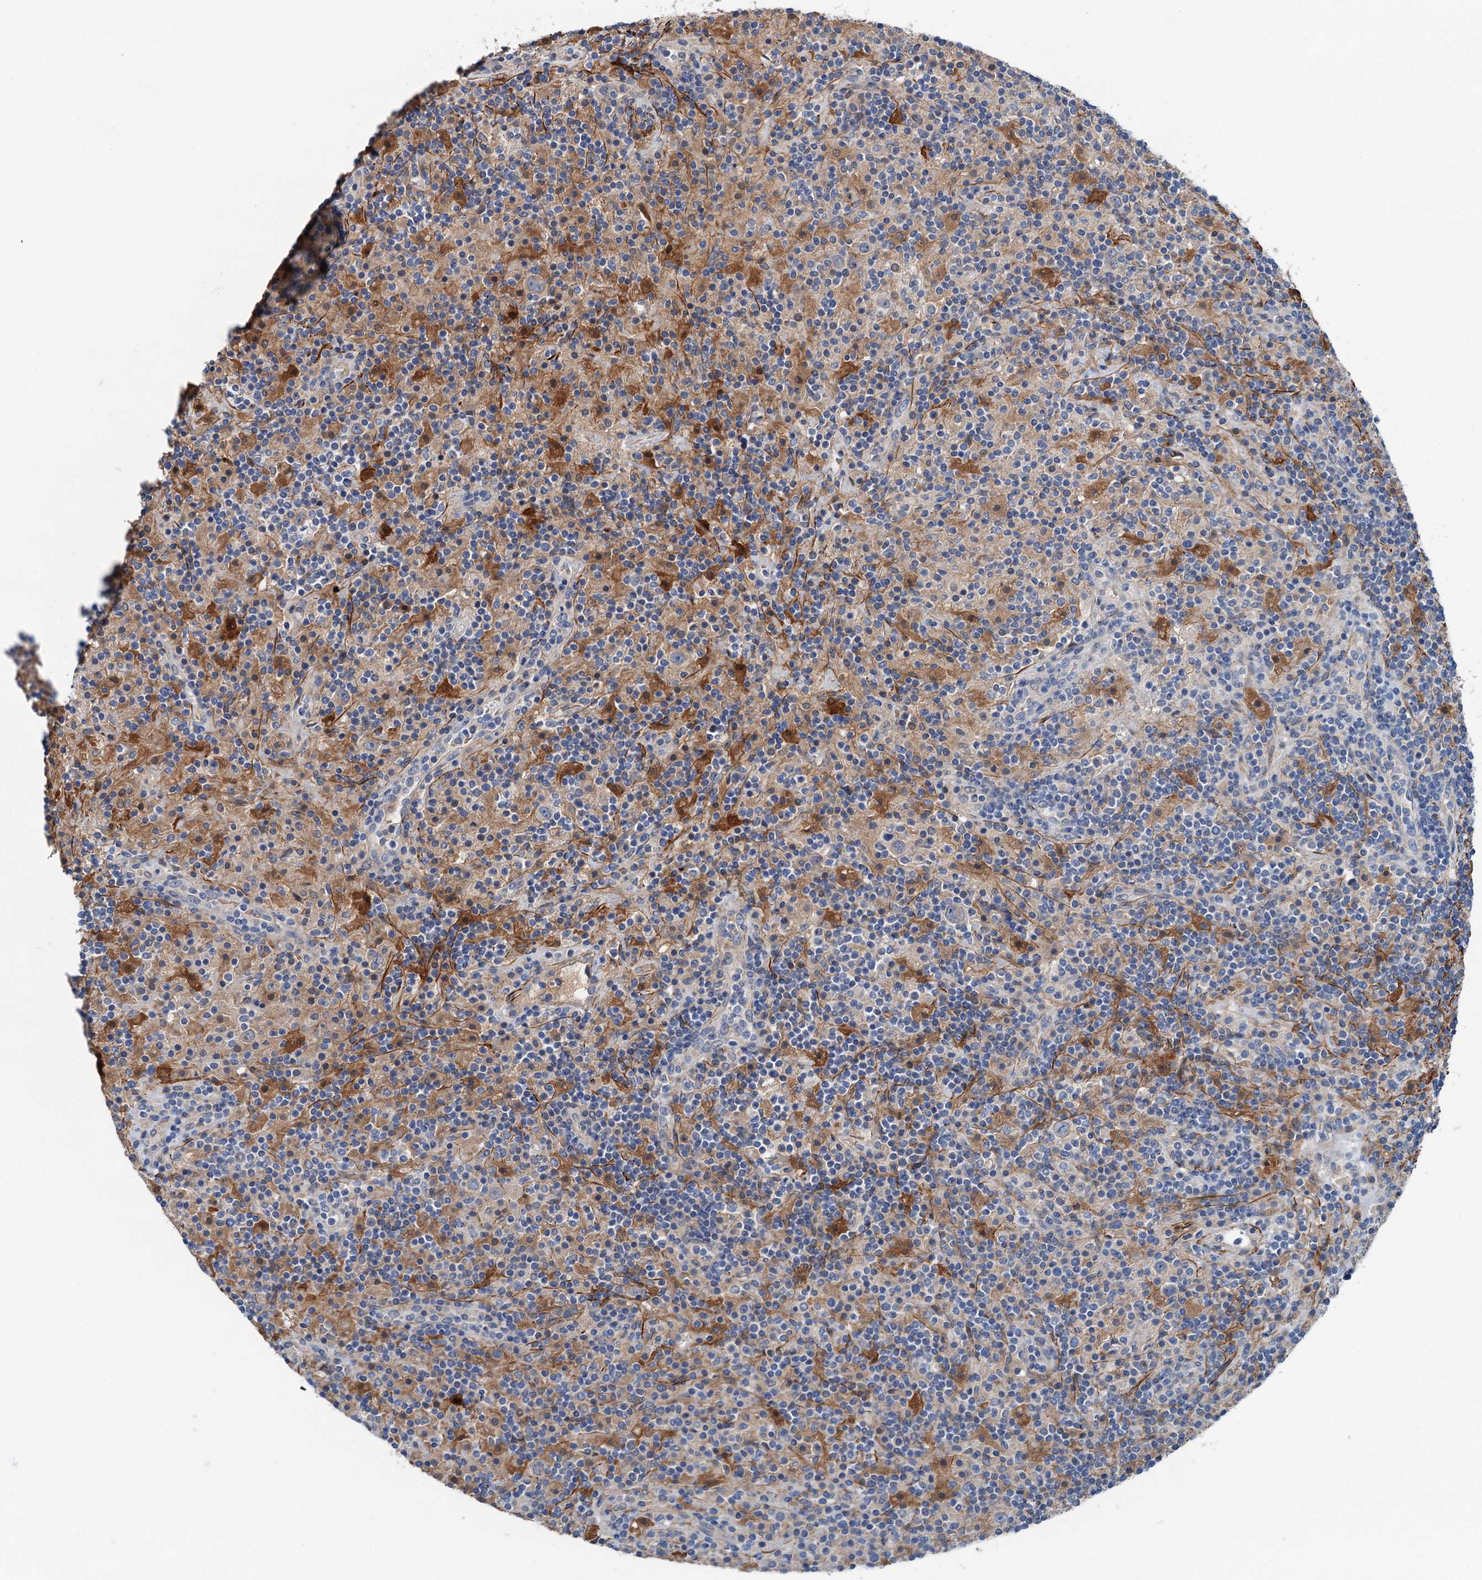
{"staining": {"intensity": "weak", "quantity": "25%-75%", "location": "cytoplasmic/membranous"}, "tissue": "lymphoma", "cell_type": "Tumor cells", "image_type": "cancer", "snomed": [{"axis": "morphology", "description": "Hodgkin's disease, NOS"}, {"axis": "topography", "description": "Lymph node"}], "caption": "Hodgkin's disease stained for a protein shows weak cytoplasmic/membranous positivity in tumor cells.", "gene": "CSTPP1", "patient": {"sex": "male", "age": 70}}